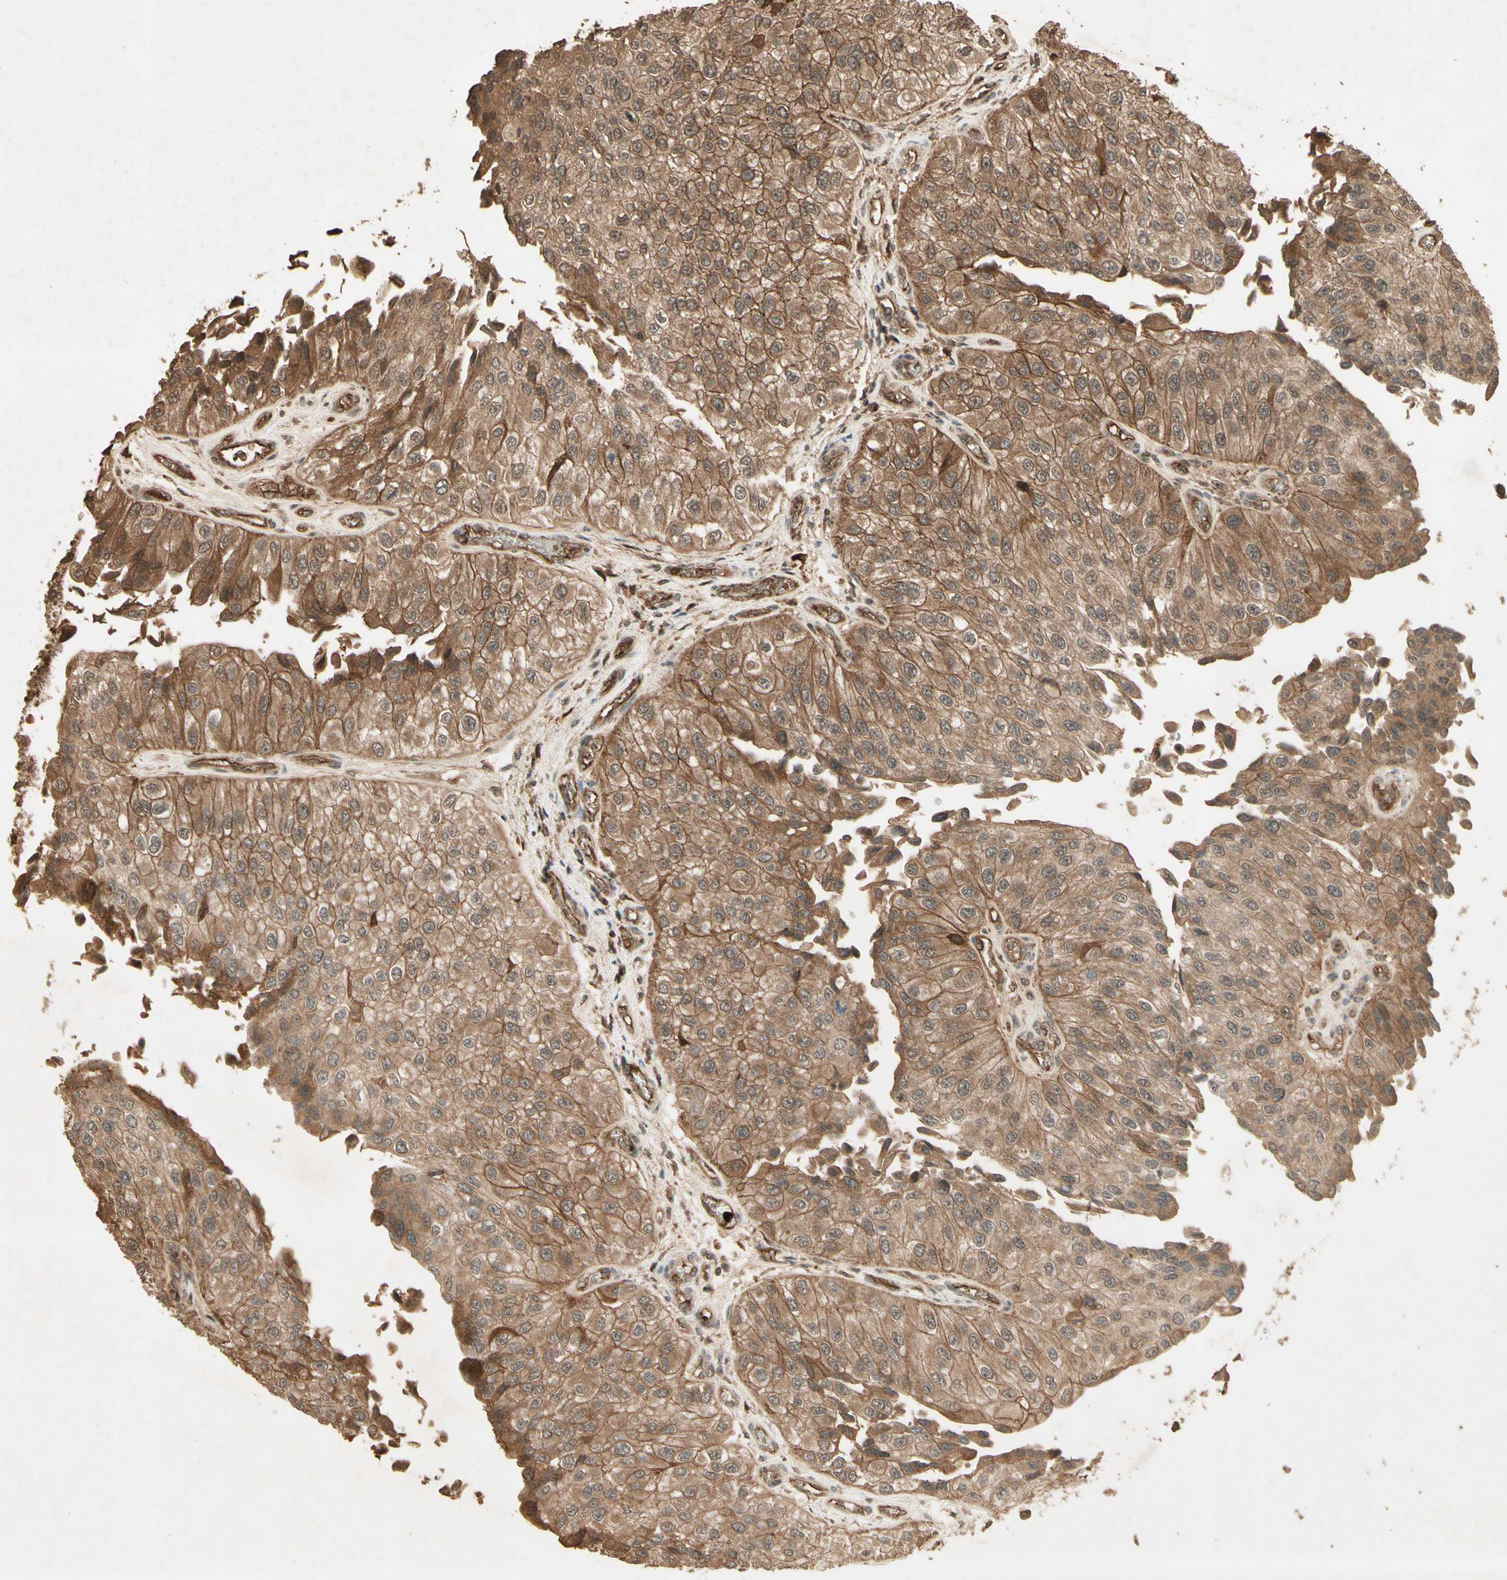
{"staining": {"intensity": "moderate", "quantity": ">75%", "location": "cytoplasmic/membranous"}, "tissue": "urothelial cancer", "cell_type": "Tumor cells", "image_type": "cancer", "snomed": [{"axis": "morphology", "description": "Urothelial carcinoma, High grade"}, {"axis": "topography", "description": "Kidney"}, {"axis": "topography", "description": "Urinary bladder"}], "caption": "Immunohistochemistry image of urothelial cancer stained for a protein (brown), which reveals medium levels of moderate cytoplasmic/membranous positivity in approximately >75% of tumor cells.", "gene": "SMAD9", "patient": {"sex": "male", "age": 77}}